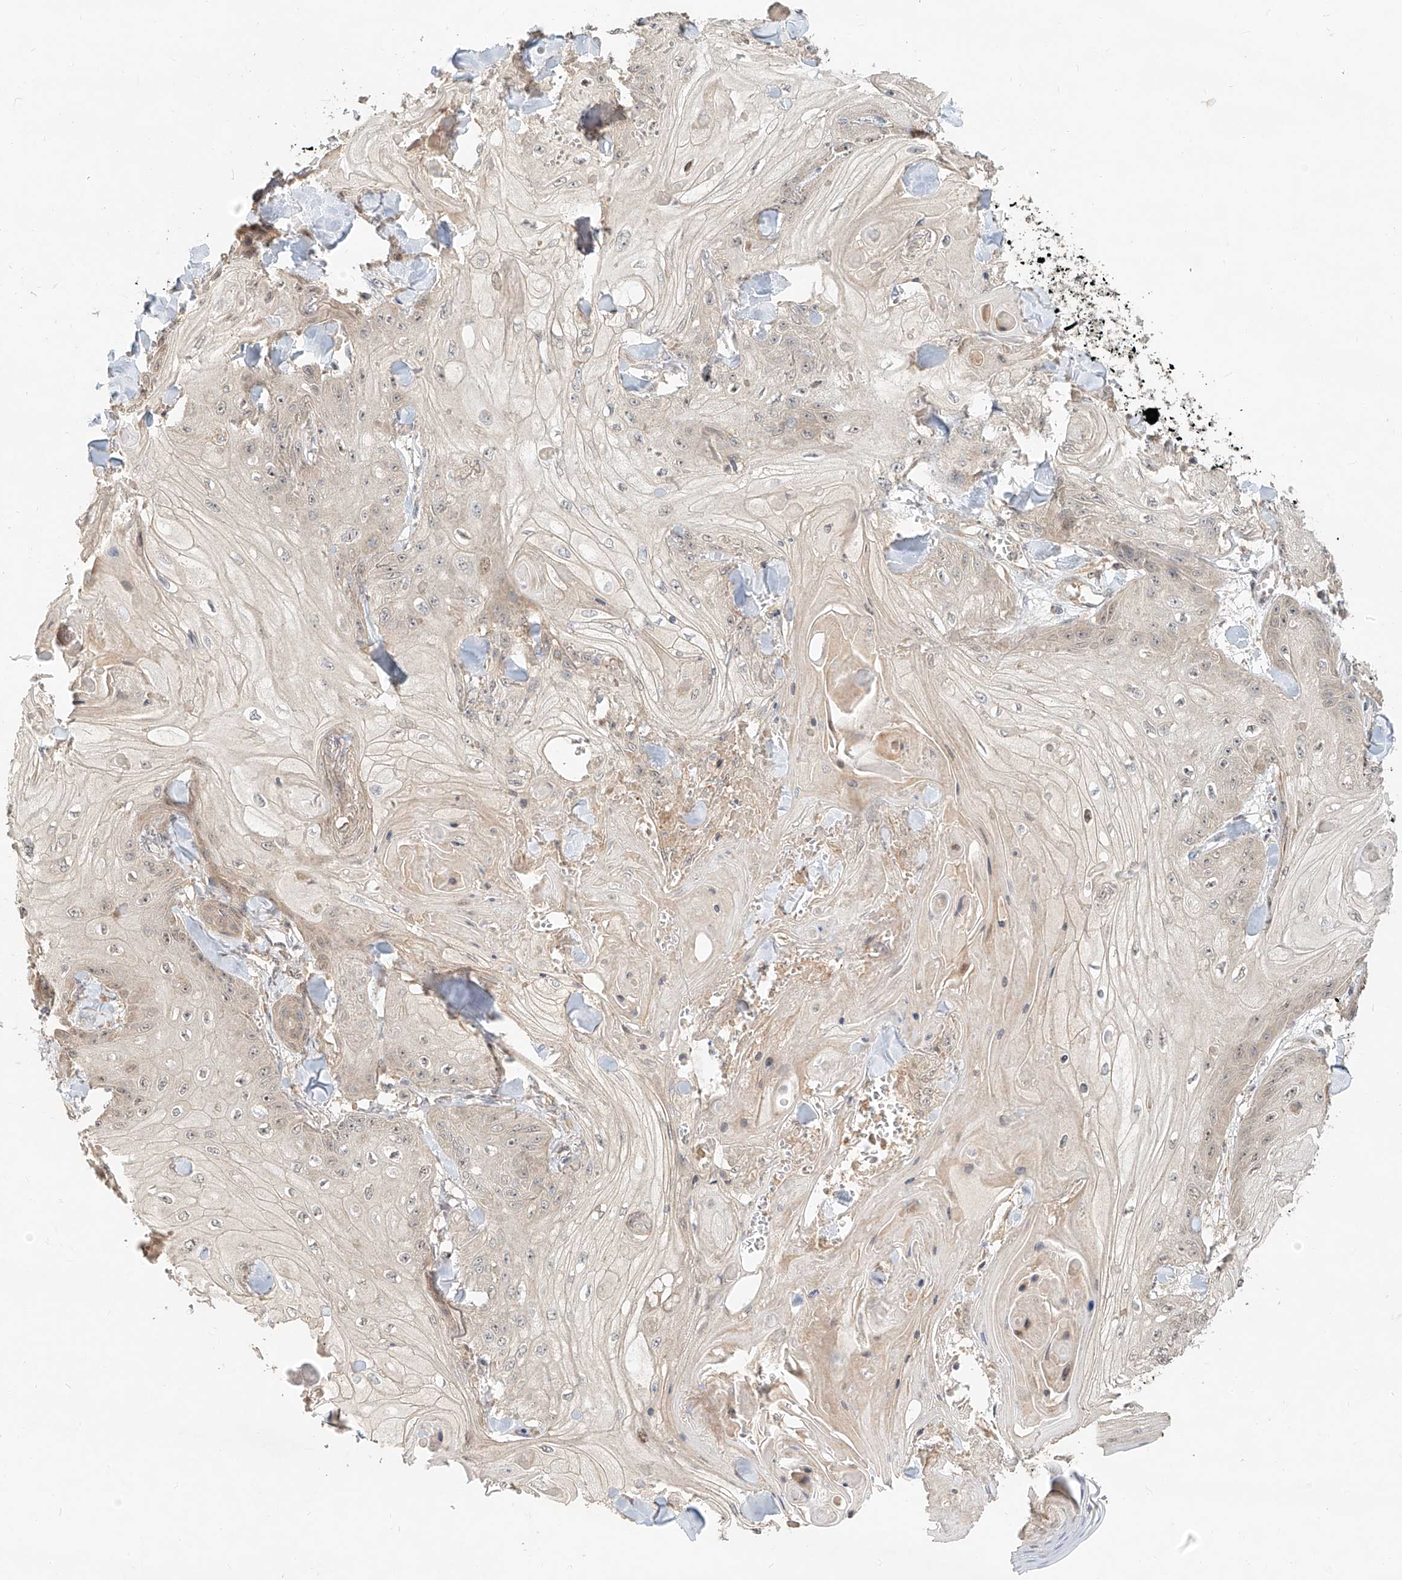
{"staining": {"intensity": "negative", "quantity": "none", "location": "none"}, "tissue": "skin cancer", "cell_type": "Tumor cells", "image_type": "cancer", "snomed": [{"axis": "morphology", "description": "Squamous cell carcinoma, NOS"}, {"axis": "topography", "description": "Skin"}], "caption": "Immunohistochemical staining of squamous cell carcinoma (skin) shows no significant expression in tumor cells.", "gene": "TMEM61", "patient": {"sex": "male", "age": 74}}